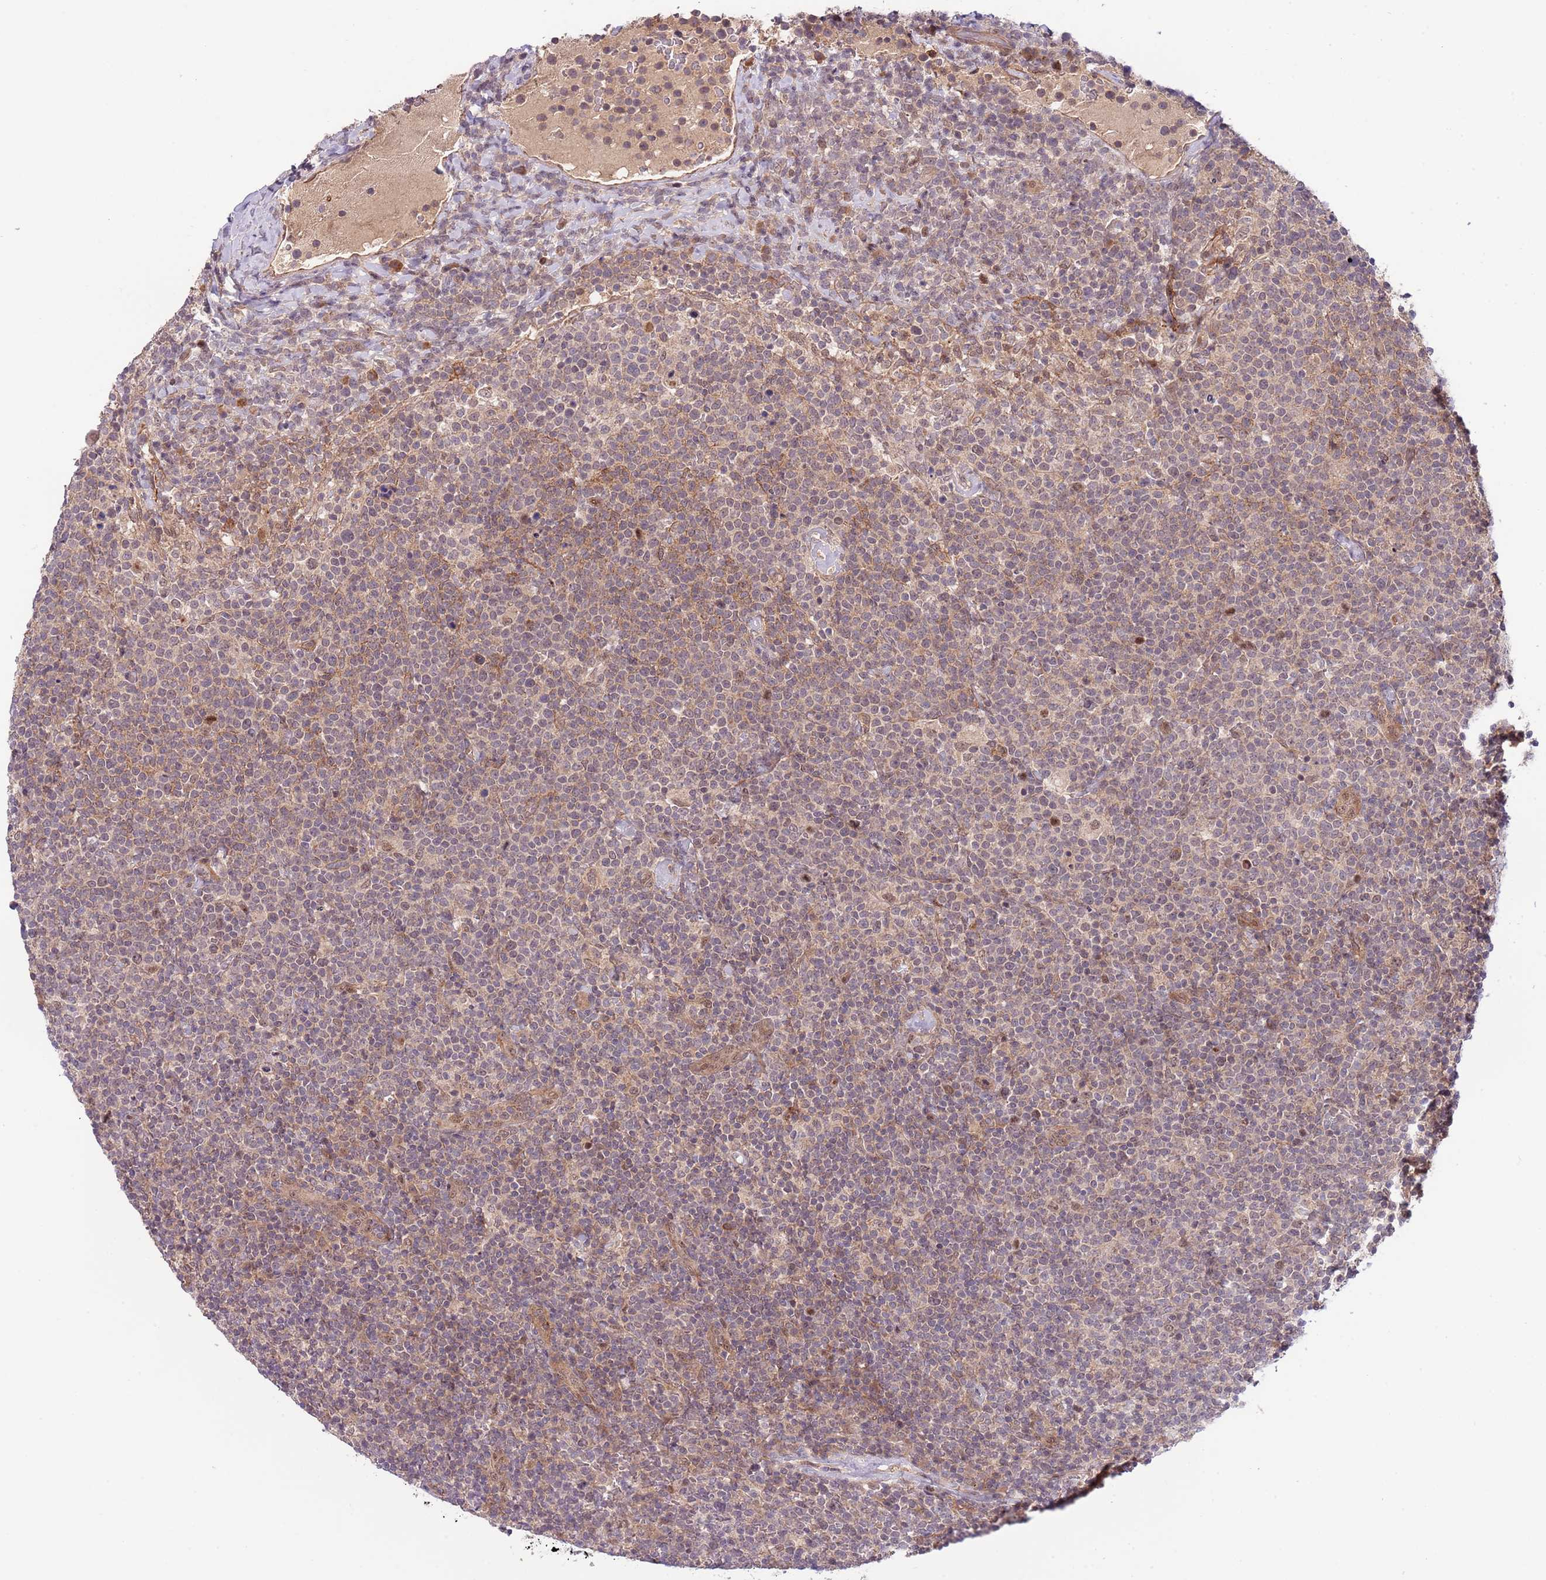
{"staining": {"intensity": "weak", "quantity": "<25%", "location": "cytoplasmic/membranous"}, "tissue": "lymphoma", "cell_type": "Tumor cells", "image_type": "cancer", "snomed": [{"axis": "morphology", "description": "Malignant lymphoma, non-Hodgkin's type, High grade"}, {"axis": "topography", "description": "Lymph node"}], "caption": "High-grade malignant lymphoma, non-Hodgkin's type was stained to show a protein in brown. There is no significant staining in tumor cells. Brightfield microscopy of immunohistochemistry (IHC) stained with DAB (3,3'-diaminobenzidine) (brown) and hematoxylin (blue), captured at high magnification.", "gene": "PRR16", "patient": {"sex": "male", "age": 61}}